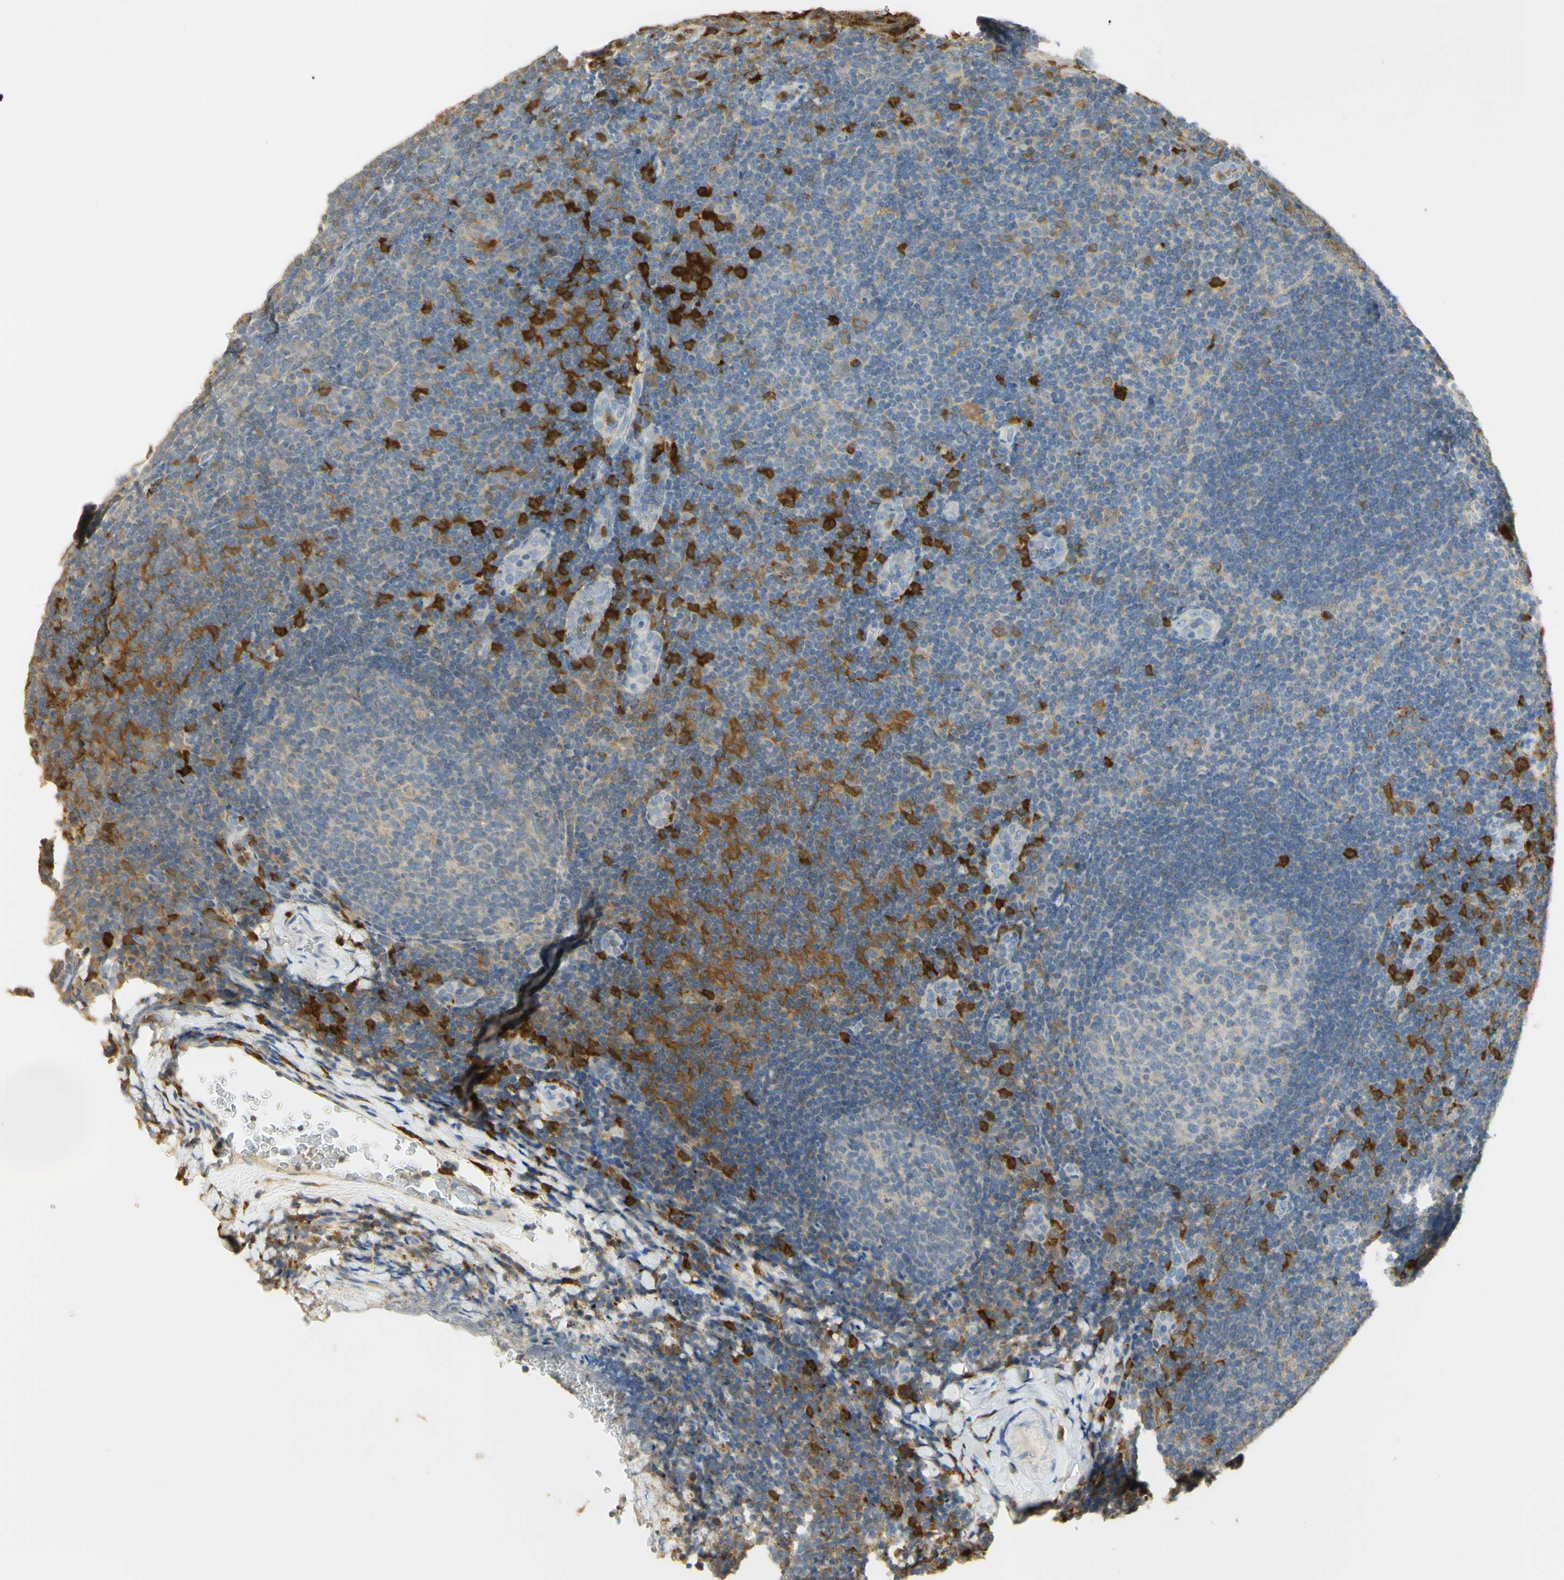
{"staining": {"intensity": "weak", "quantity": "<25%", "location": "cytoplasmic/membranous"}, "tissue": "tonsil", "cell_type": "Germinal center cells", "image_type": "normal", "snomed": [{"axis": "morphology", "description": "Normal tissue, NOS"}, {"axis": "topography", "description": "Tonsil"}], "caption": "Immunohistochemical staining of unremarkable human tonsil demonstrates no significant expression in germinal center cells. (DAB (3,3'-diaminobenzidine) immunohistochemistry visualized using brightfield microscopy, high magnification).", "gene": "PAK1", "patient": {"sex": "male", "age": 37}}